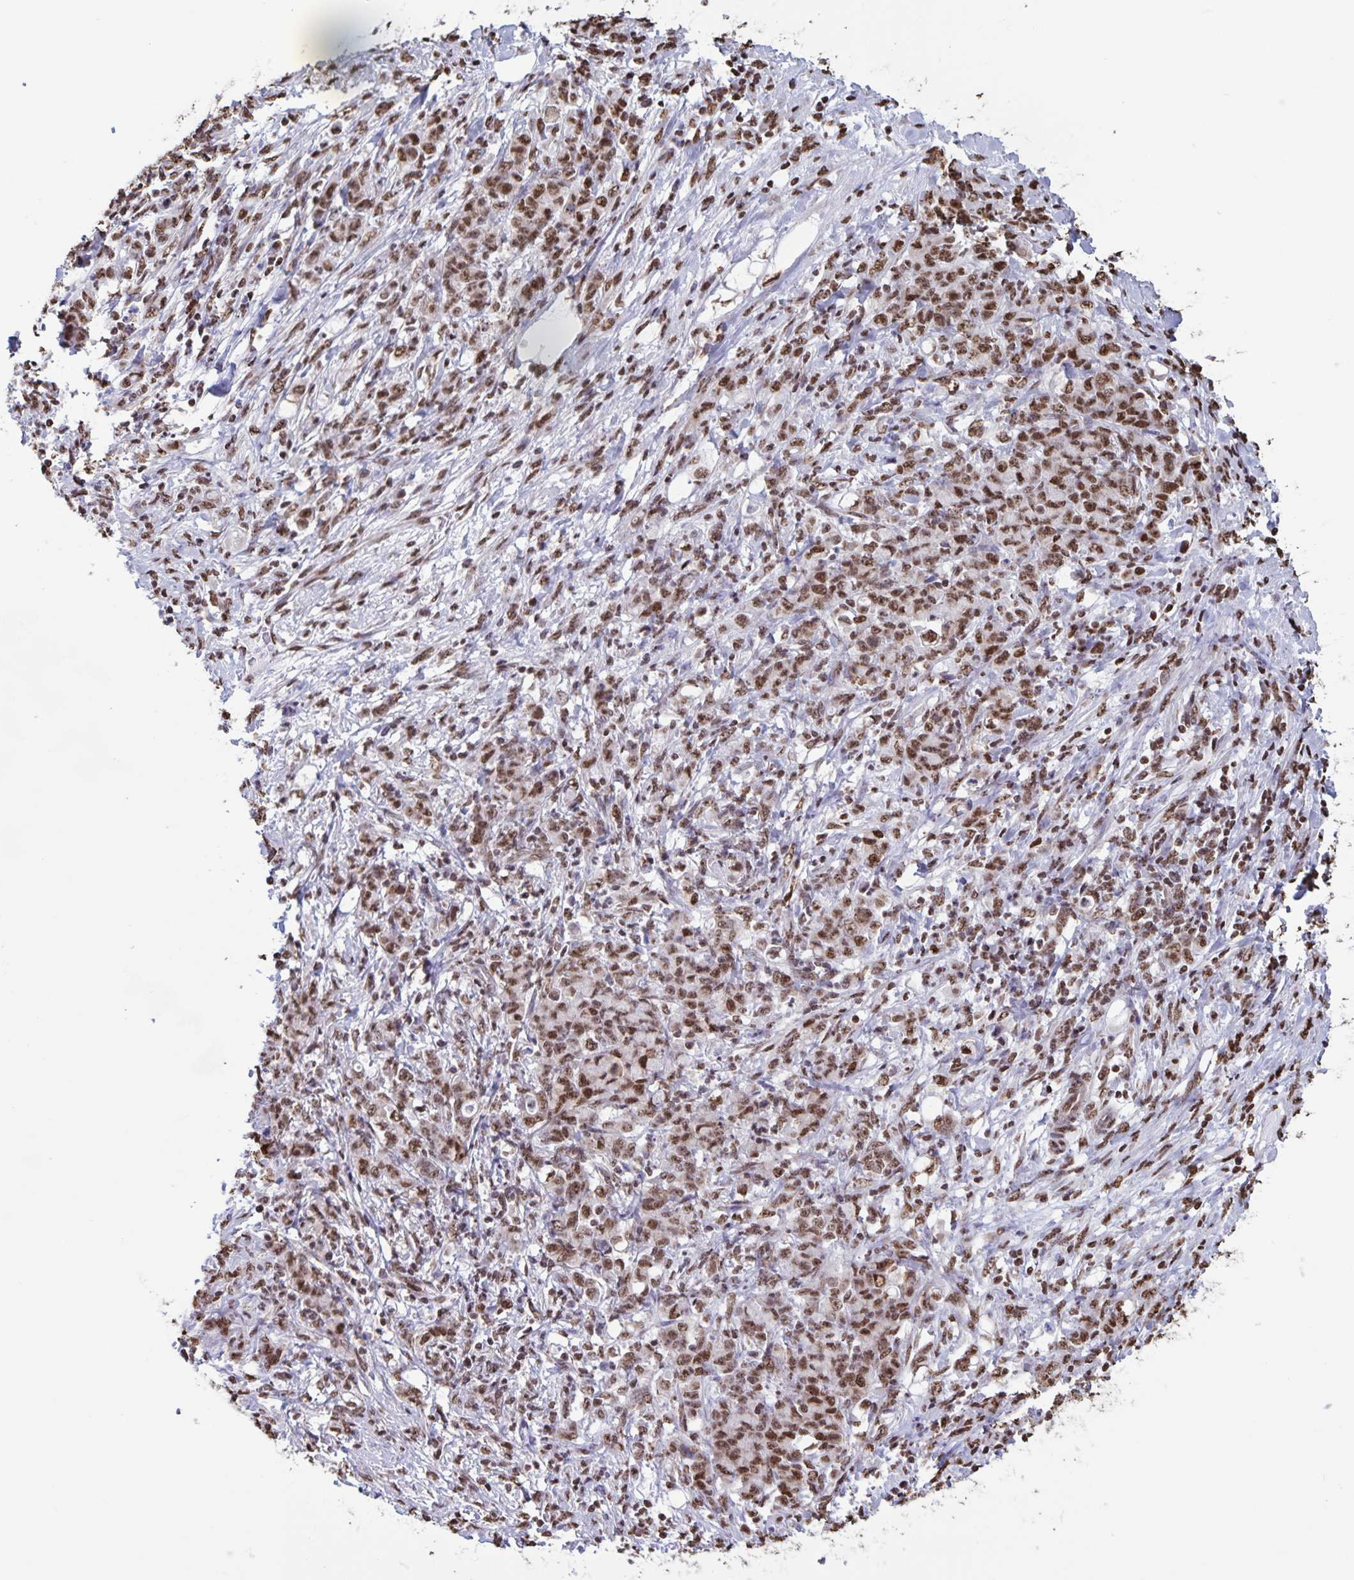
{"staining": {"intensity": "moderate", "quantity": ">75%", "location": "nuclear"}, "tissue": "stomach cancer", "cell_type": "Tumor cells", "image_type": "cancer", "snomed": [{"axis": "morphology", "description": "Adenocarcinoma, NOS"}, {"axis": "topography", "description": "Stomach"}], "caption": "Immunohistochemistry (DAB) staining of human stomach adenocarcinoma shows moderate nuclear protein positivity in about >75% of tumor cells.", "gene": "DUT", "patient": {"sex": "female", "age": 79}}